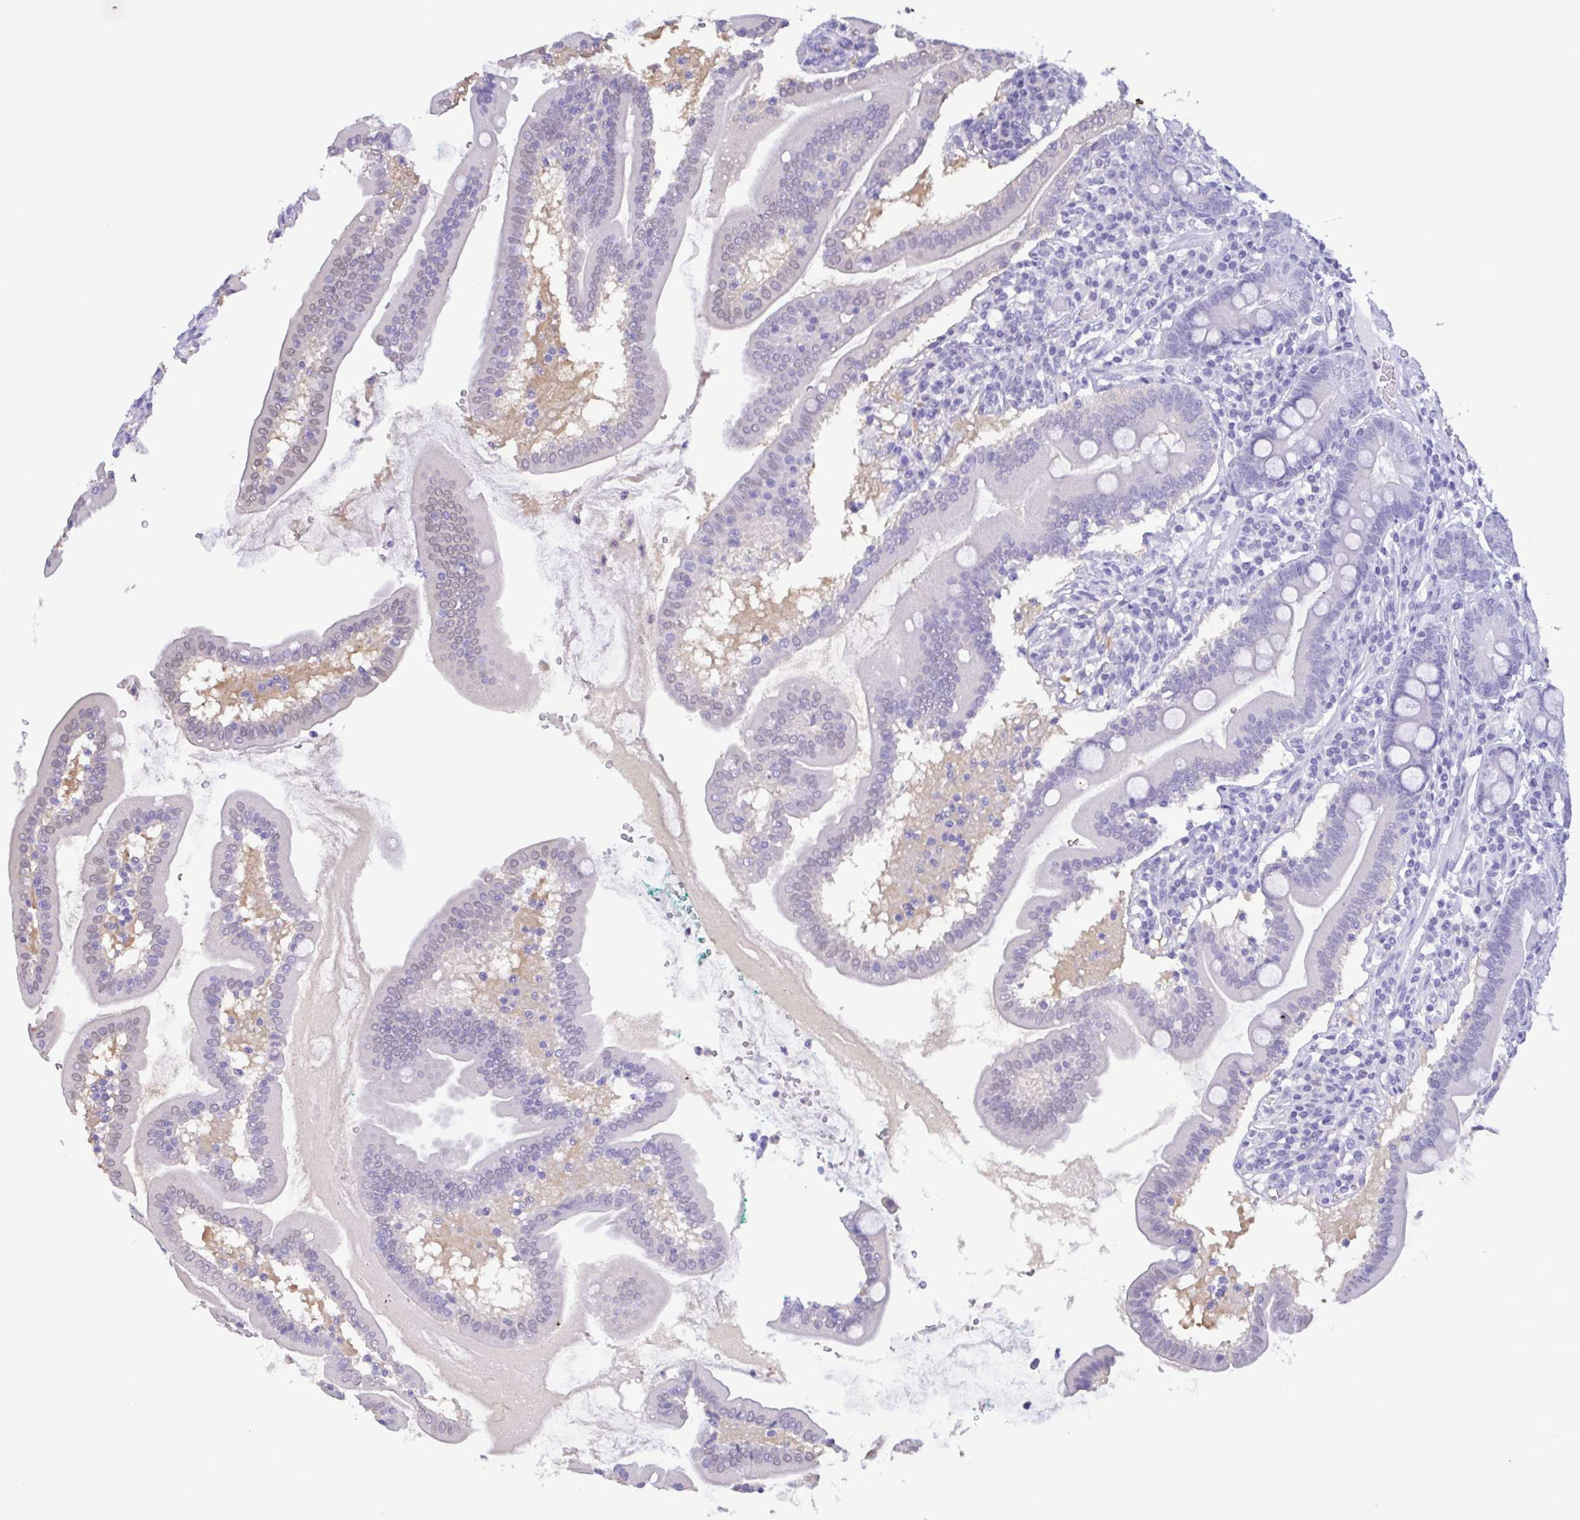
{"staining": {"intensity": "negative", "quantity": "none", "location": "none"}, "tissue": "duodenum", "cell_type": "Glandular cells", "image_type": "normal", "snomed": [{"axis": "morphology", "description": "Normal tissue, NOS"}, {"axis": "topography", "description": "Duodenum"}], "caption": "This image is of unremarkable duodenum stained with immunohistochemistry (IHC) to label a protein in brown with the nuclei are counter-stained blue. There is no expression in glandular cells.", "gene": "LDHC", "patient": {"sex": "female", "age": 67}}